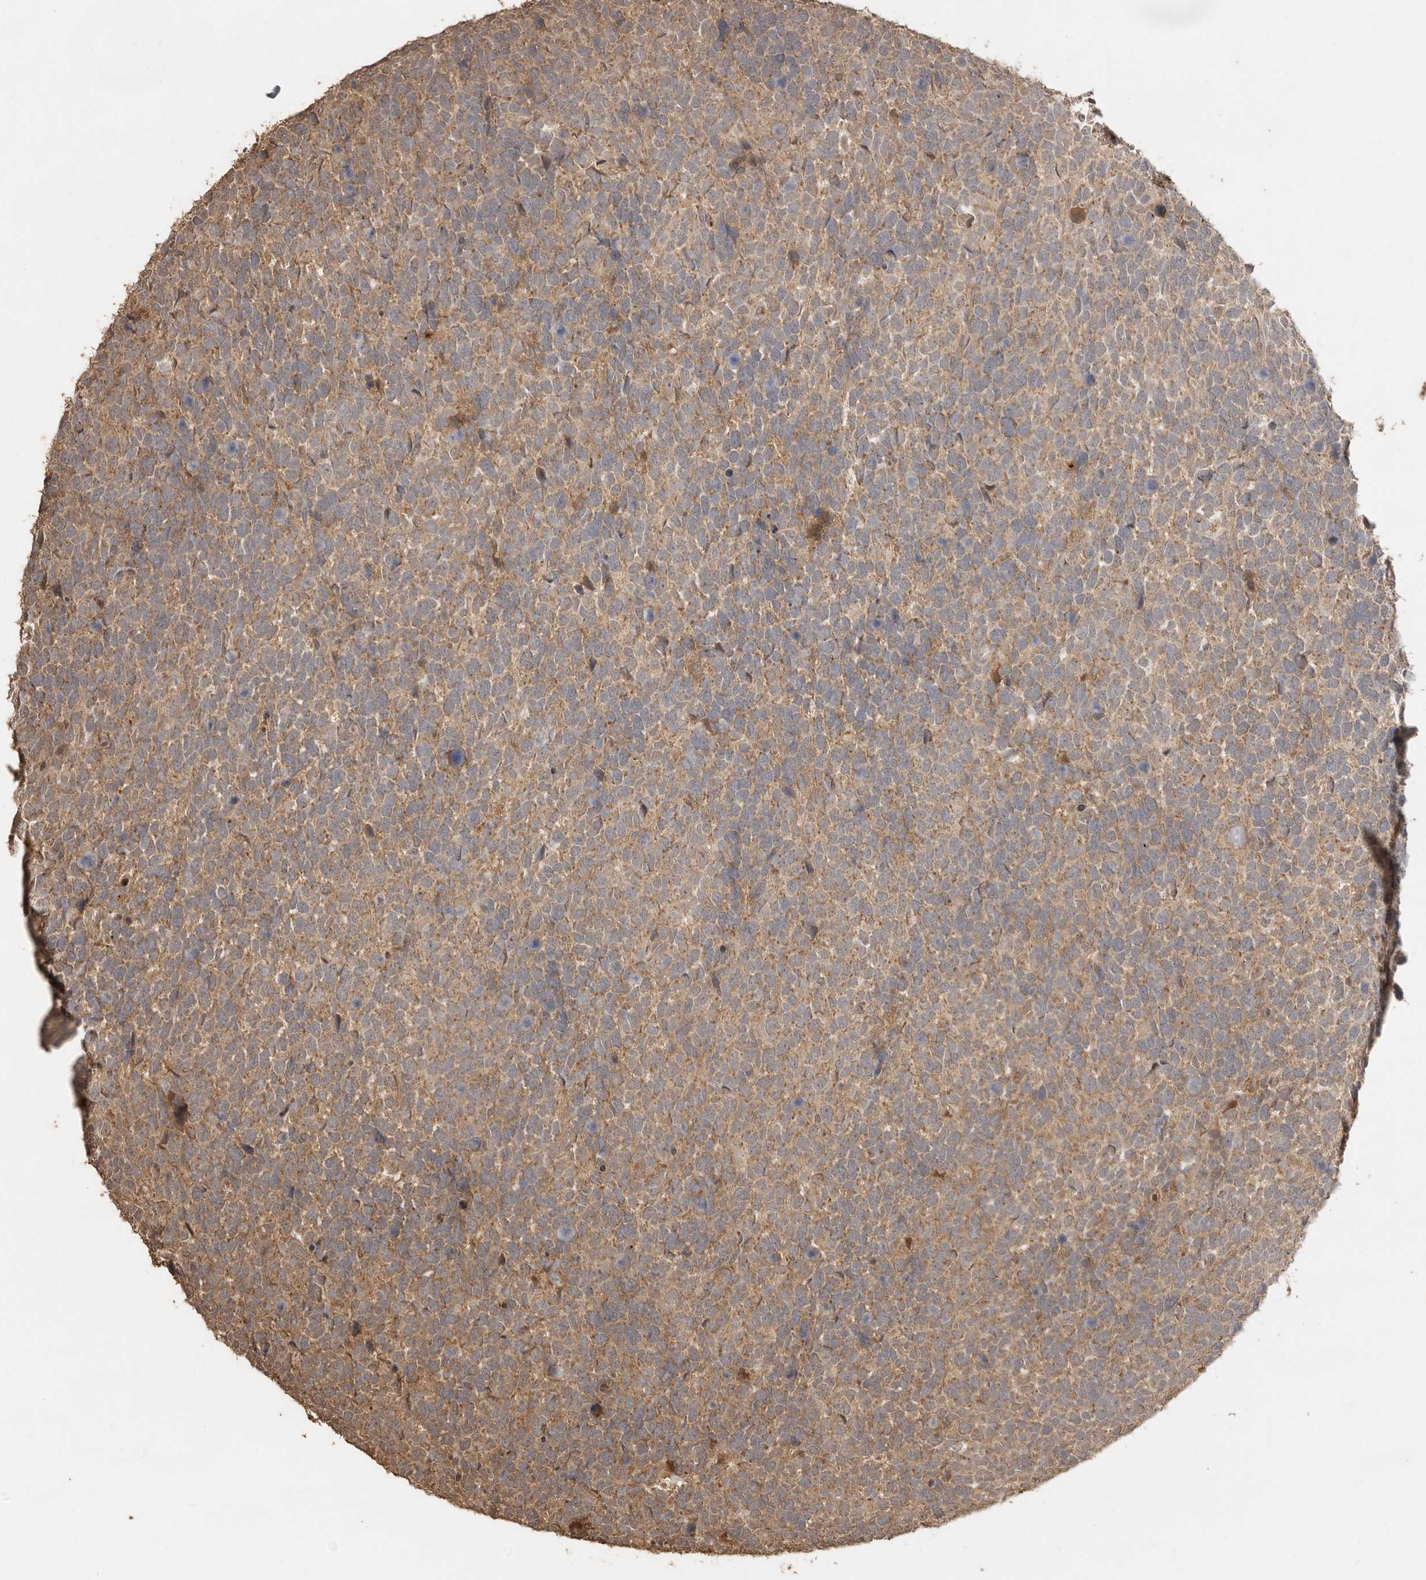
{"staining": {"intensity": "weak", "quantity": ">75%", "location": "cytoplasmic/membranous"}, "tissue": "urothelial cancer", "cell_type": "Tumor cells", "image_type": "cancer", "snomed": [{"axis": "morphology", "description": "Urothelial carcinoma, High grade"}, {"axis": "topography", "description": "Urinary bladder"}], "caption": "Brown immunohistochemical staining in high-grade urothelial carcinoma displays weak cytoplasmic/membranous expression in about >75% of tumor cells. (IHC, brightfield microscopy, high magnification).", "gene": "JAG2", "patient": {"sex": "female", "age": 82}}